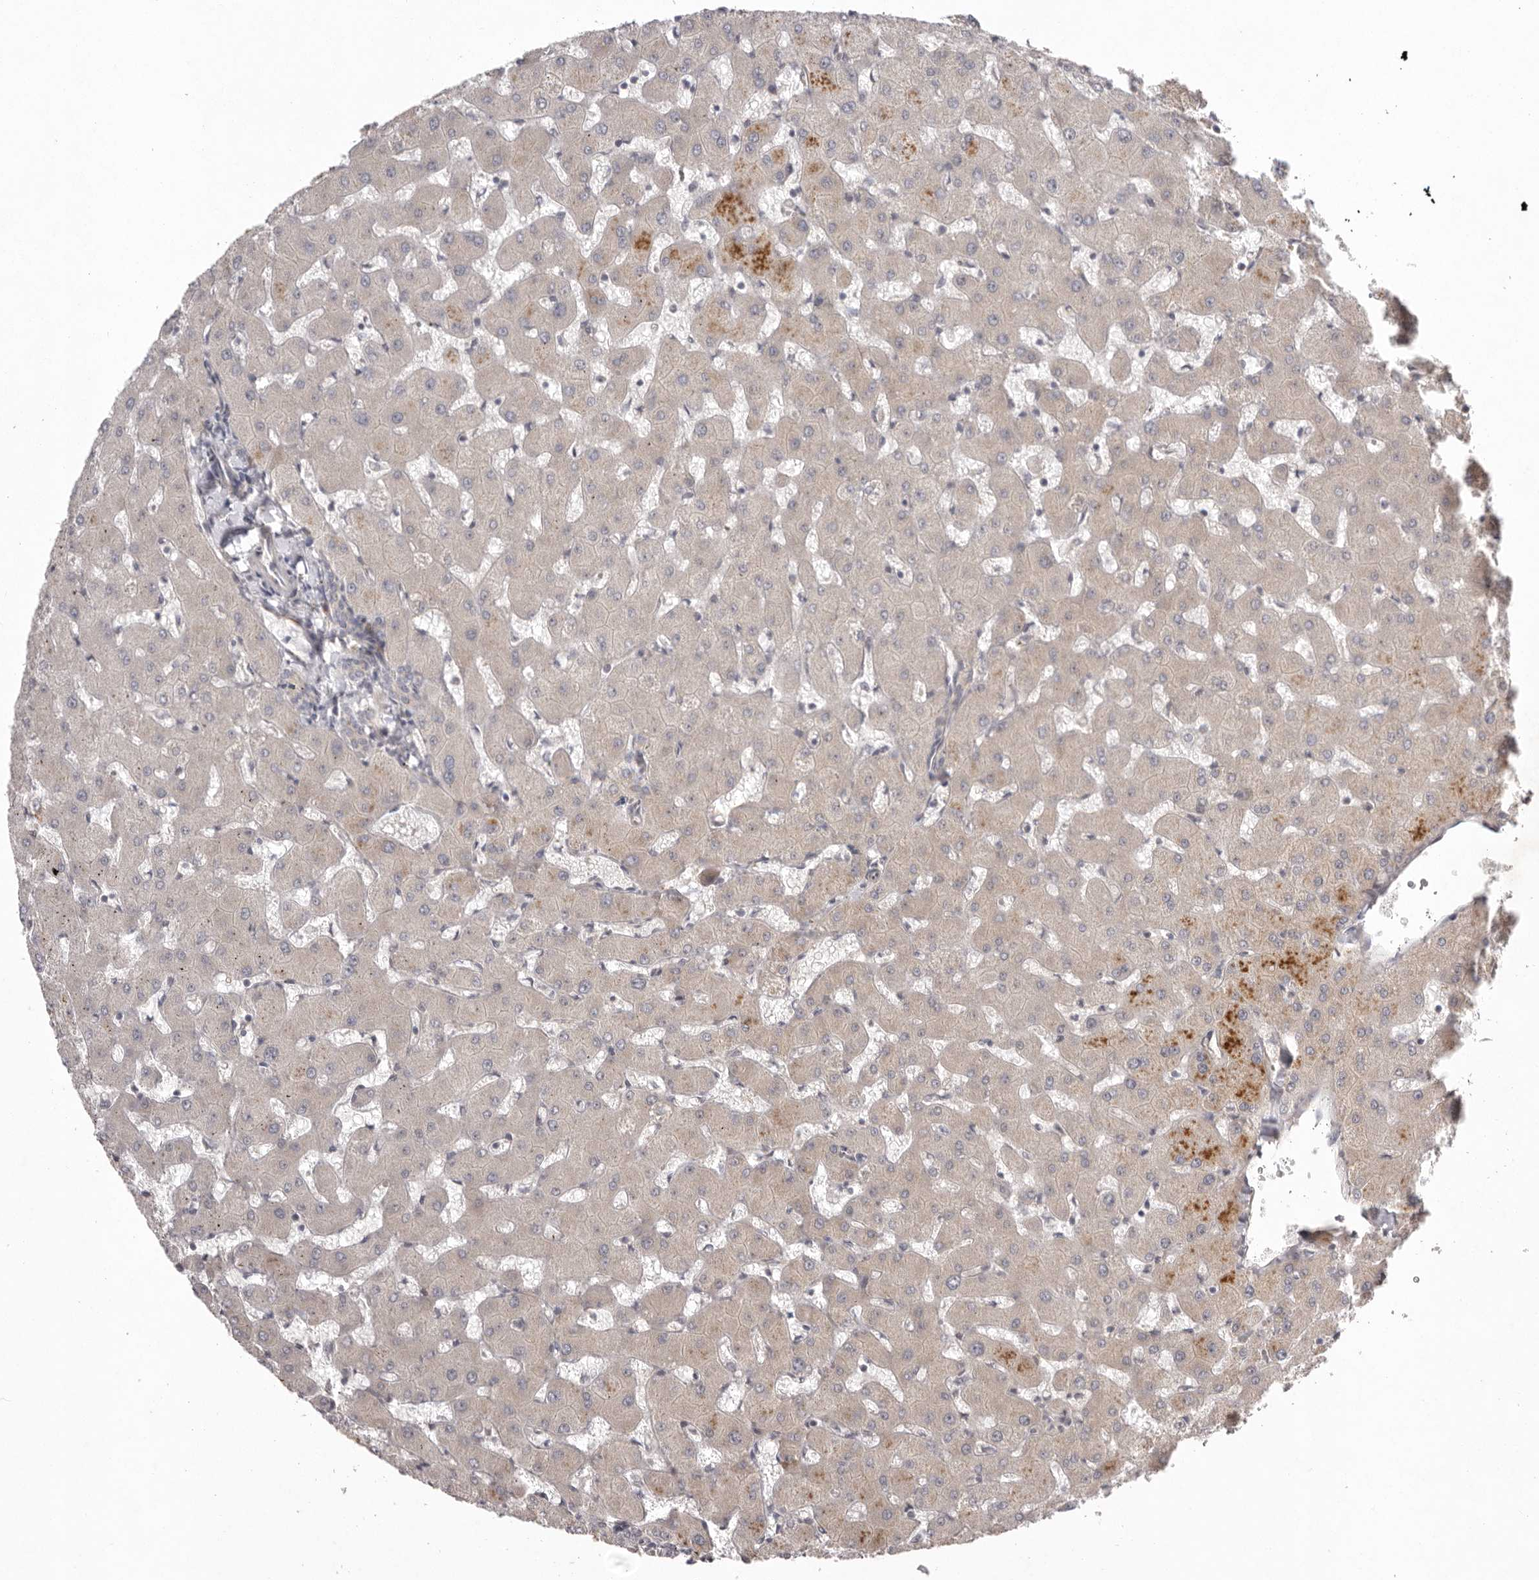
{"staining": {"intensity": "negative", "quantity": "none", "location": "none"}, "tissue": "liver", "cell_type": "Cholangiocytes", "image_type": "normal", "snomed": [{"axis": "morphology", "description": "Normal tissue, NOS"}, {"axis": "topography", "description": "Liver"}], "caption": "Protein analysis of benign liver reveals no significant expression in cholangiocytes.", "gene": "NSUN4", "patient": {"sex": "female", "age": 63}}